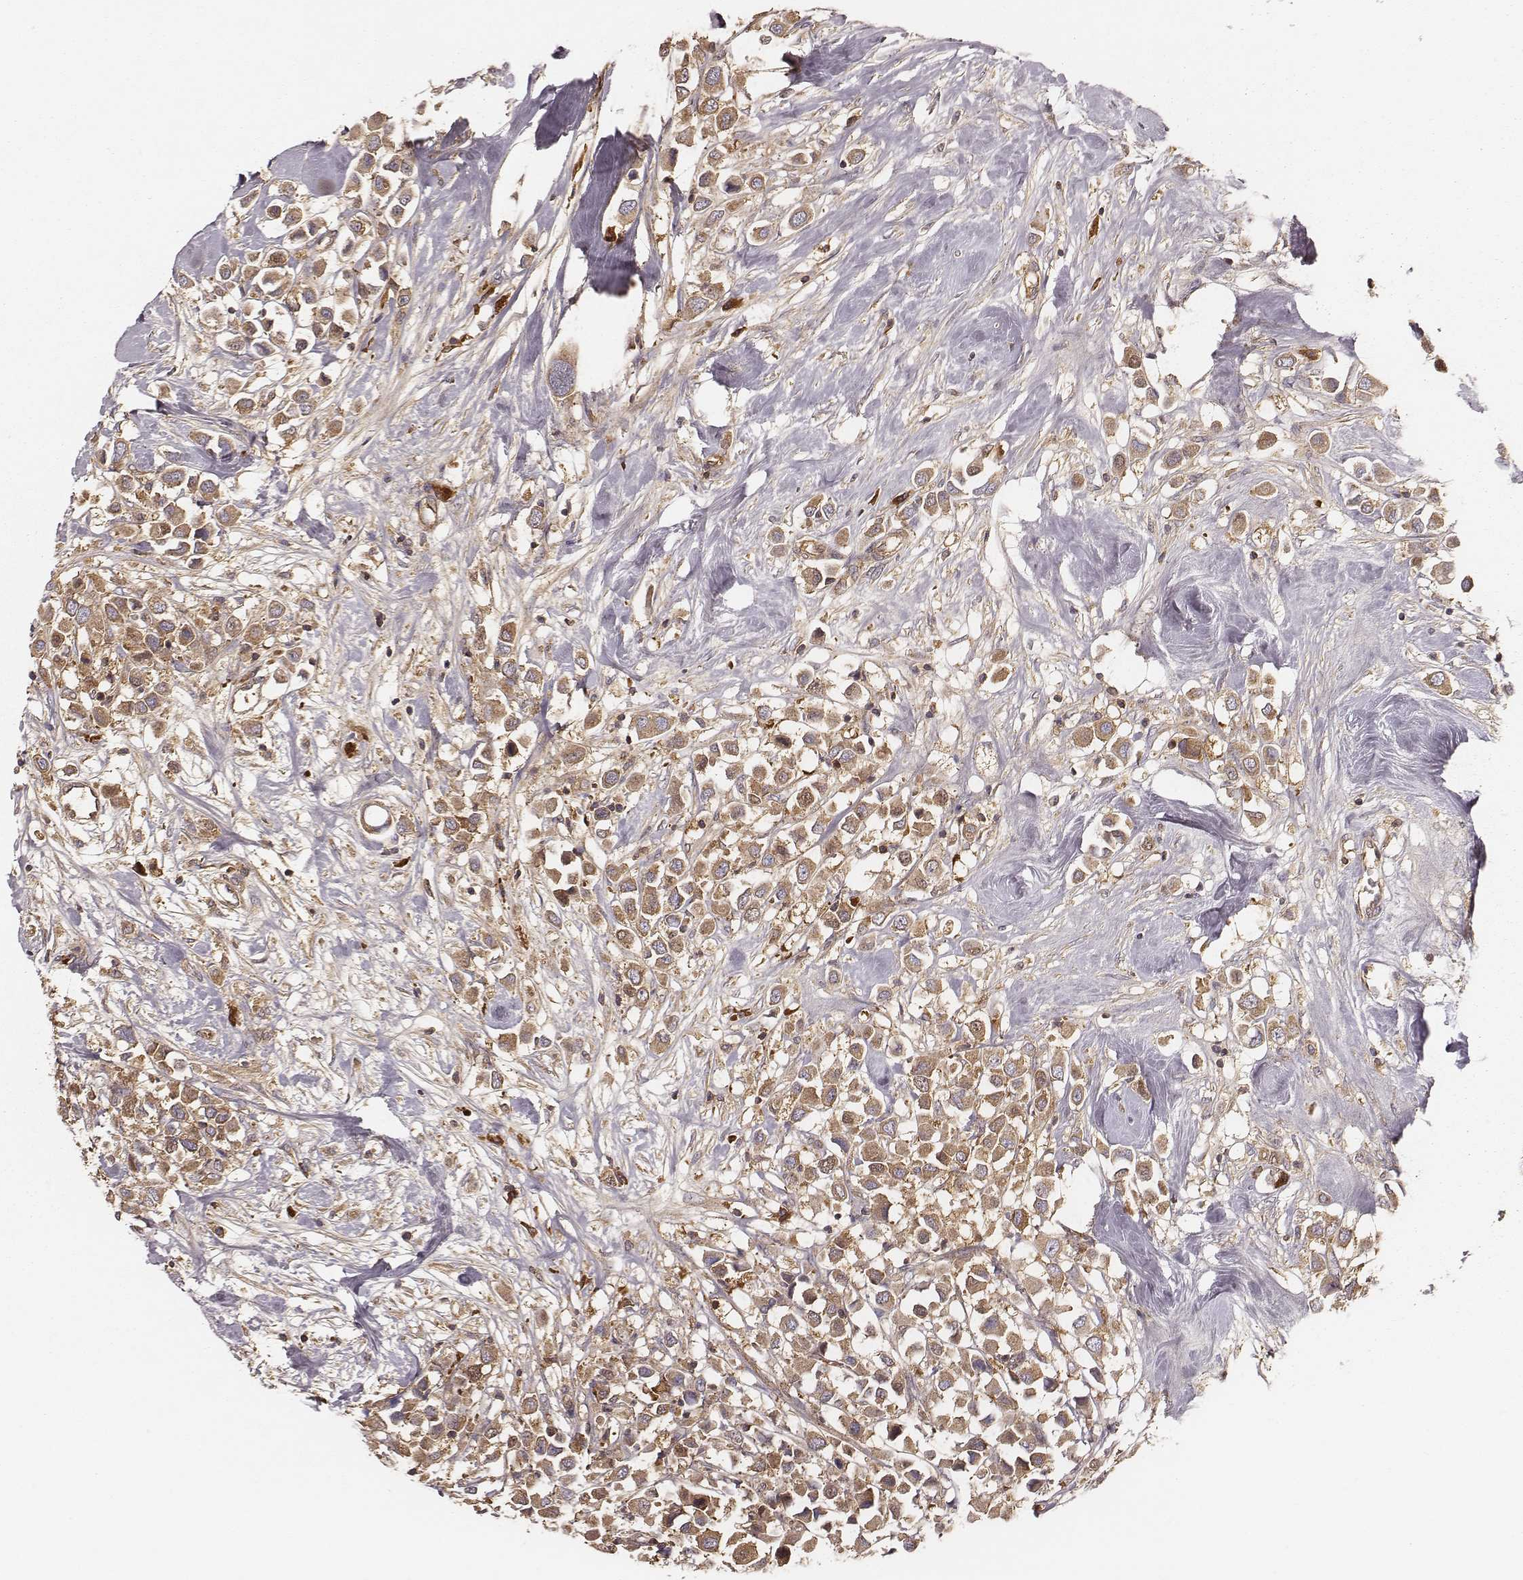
{"staining": {"intensity": "moderate", "quantity": ">75%", "location": "cytoplasmic/membranous"}, "tissue": "breast cancer", "cell_type": "Tumor cells", "image_type": "cancer", "snomed": [{"axis": "morphology", "description": "Duct carcinoma"}, {"axis": "topography", "description": "Breast"}], "caption": "The immunohistochemical stain highlights moderate cytoplasmic/membranous staining in tumor cells of breast cancer (intraductal carcinoma) tissue. (DAB = brown stain, brightfield microscopy at high magnification).", "gene": "CARS1", "patient": {"sex": "female", "age": 61}}